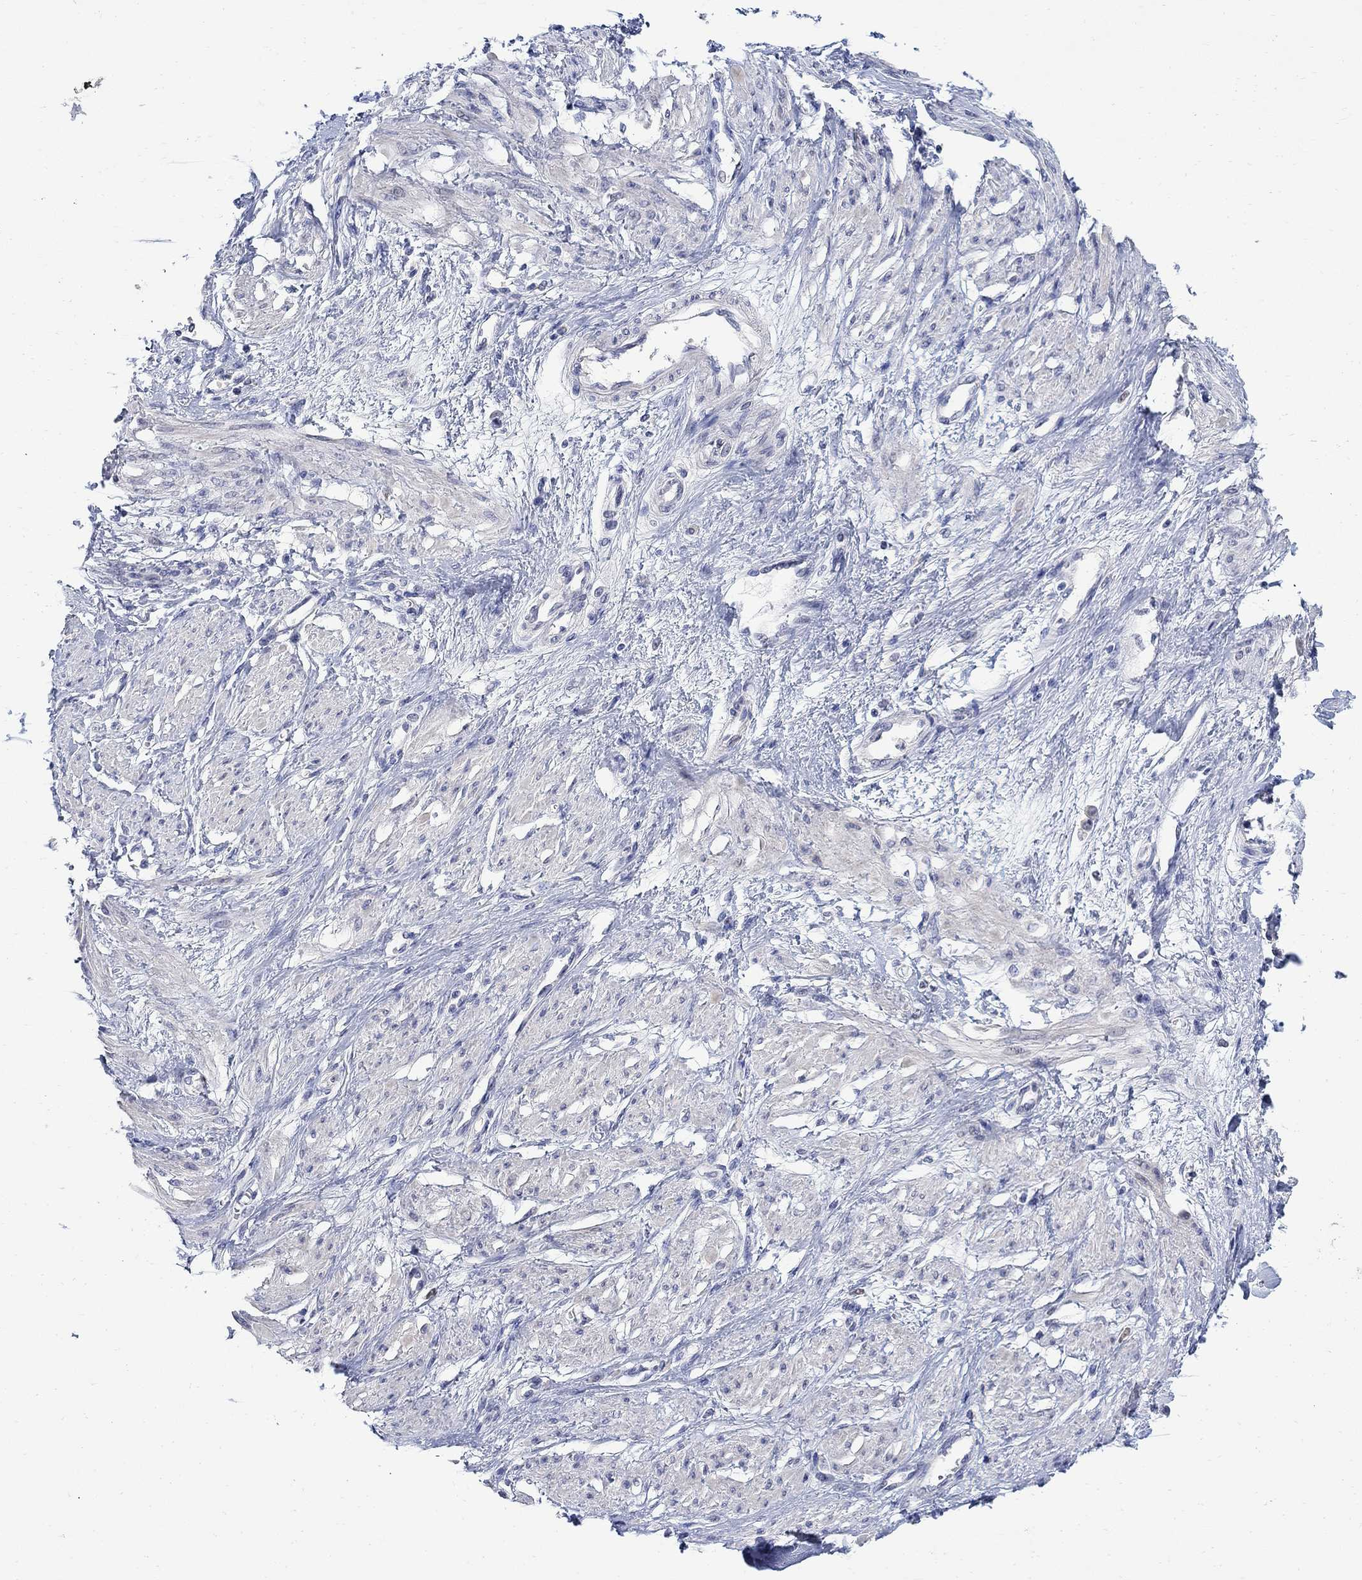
{"staining": {"intensity": "negative", "quantity": "none", "location": "none"}, "tissue": "smooth muscle", "cell_type": "Smooth muscle cells", "image_type": "normal", "snomed": [{"axis": "morphology", "description": "Normal tissue, NOS"}, {"axis": "topography", "description": "Smooth muscle"}, {"axis": "topography", "description": "Uterus"}], "caption": "Smooth muscle cells show no significant protein positivity in normal smooth muscle. The staining is performed using DAB brown chromogen with nuclei counter-stained in using hematoxylin.", "gene": "DLK1", "patient": {"sex": "female", "age": 39}}